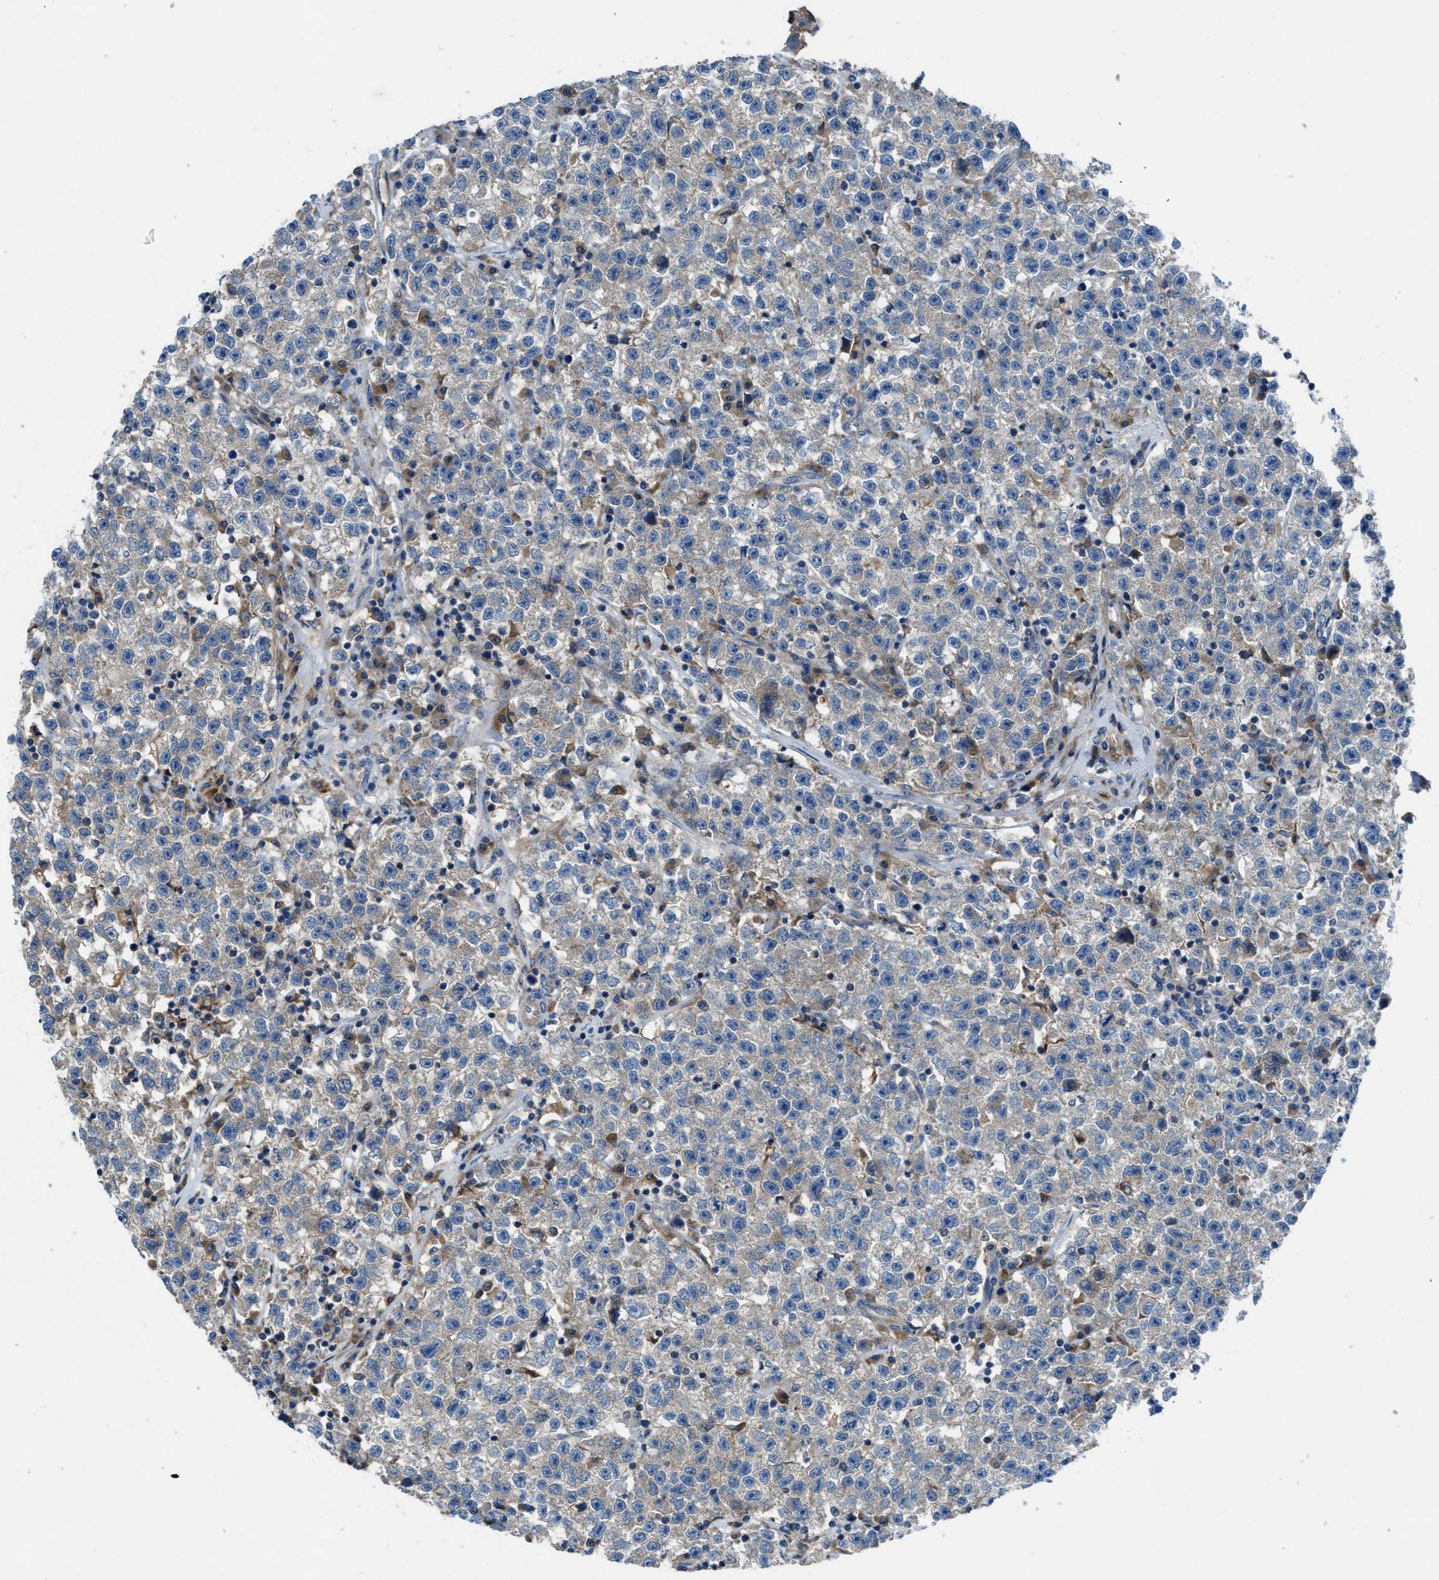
{"staining": {"intensity": "weak", "quantity": "25%-75%", "location": "cytoplasmic/membranous"}, "tissue": "testis cancer", "cell_type": "Tumor cells", "image_type": "cancer", "snomed": [{"axis": "morphology", "description": "Seminoma, NOS"}, {"axis": "topography", "description": "Testis"}], "caption": "High-magnification brightfield microscopy of testis cancer (seminoma) stained with DAB (3,3'-diaminobenzidine) (brown) and counterstained with hematoxylin (blue). tumor cells exhibit weak cytoplasmic/membranous staining is appreciated in about25%-75% of cells.", "gene": "MAP3K20", "patient": {"sex": "male", "age": 22}}